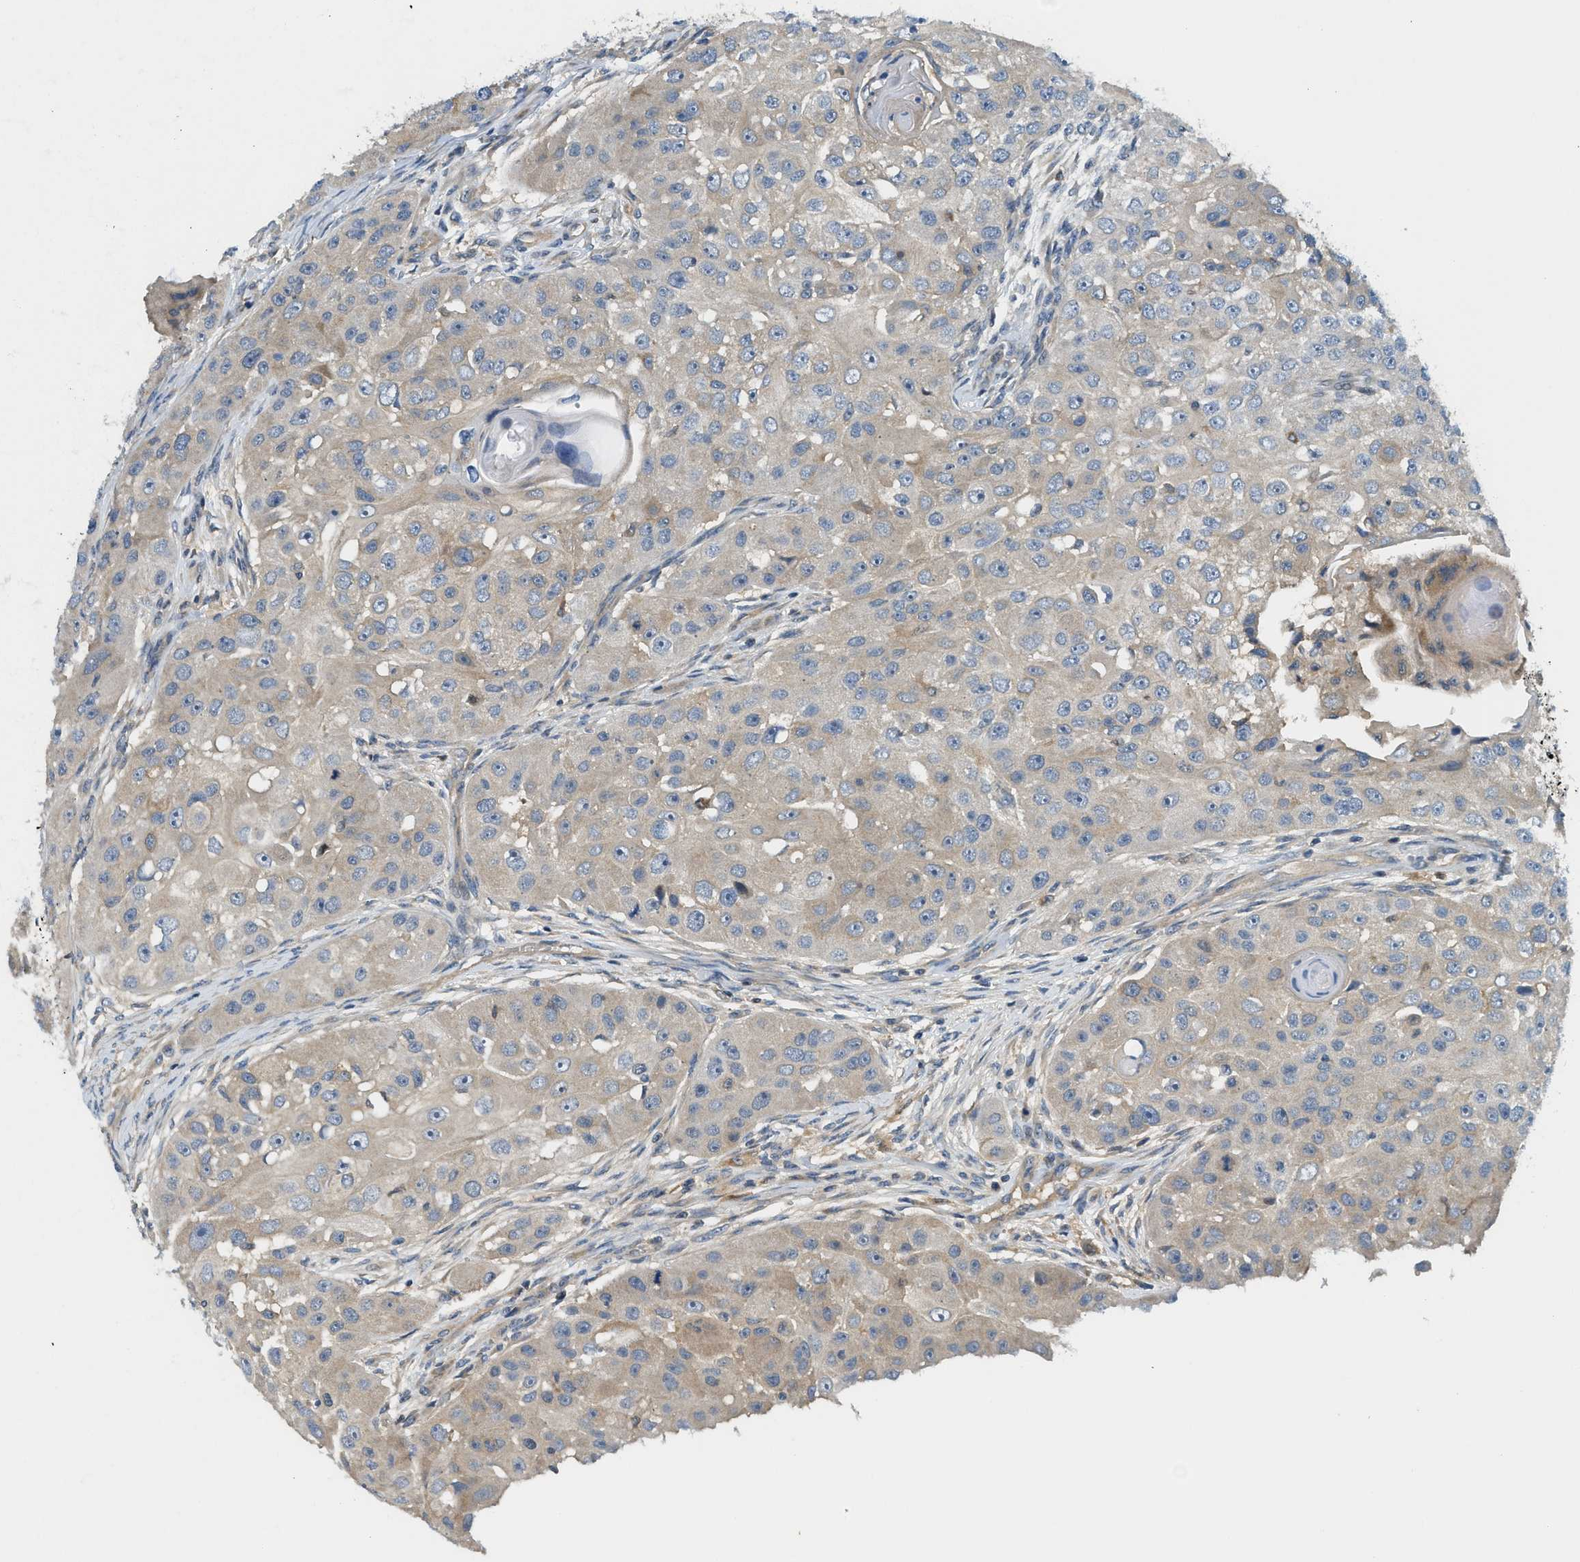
{"staining": {"intensity": "weak", "quantity": "<25%", "location": "cytoplasmic/membranous"}, "tissue": "head and neck cancer", "cell_type": "Tumor cells", "image_type": "cancer", "snomed": [{"axis": "morphology", "description": "Normal tissue, NOS"}, {"axis": "morphology", "description": "Squamous cell carcinoma, NOS"}, {"axis": "topography", "description": "Skeletal muscle"}, {"axis": "topography", "description": "Head-Neck"}], "caption": "Tumor cells are negative for protein expression in human head and neck cancer (squamous cell carcinoma).", "gene": "KCNK1", "patient": {"sex": "male", "age": 51}}